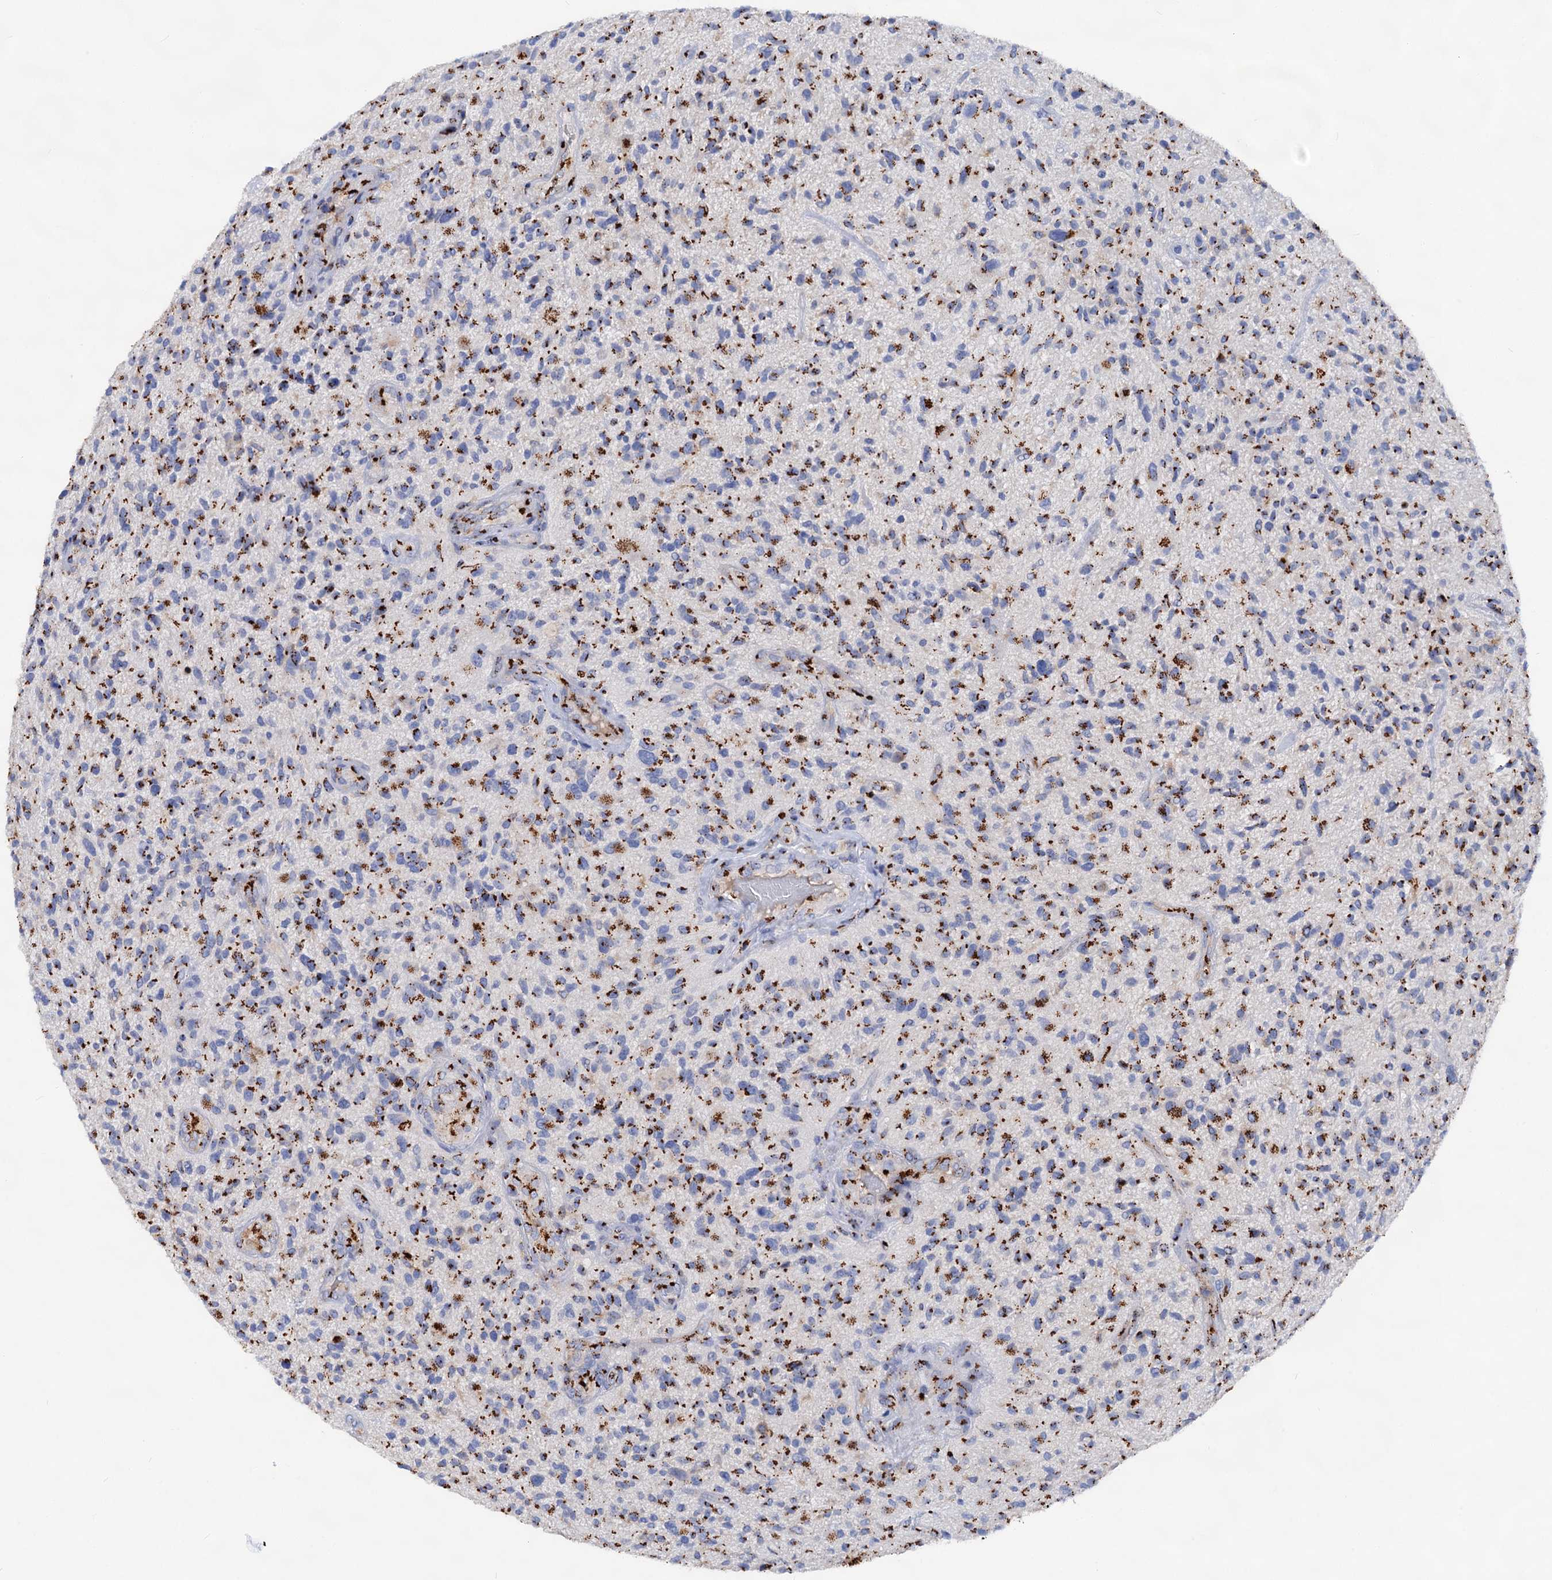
{"staining": {"intensity": "strong", "quantity": ">75%", "location": "cytoplasmic/membranous"}, "tissue": "glioma", "cell_type": "Tumor cells", "image_type": "cancer", "snomed": [{"axis": "morphology", "description": "Glioma, malignant, High grade"}, {"axis": "topography", "description": "Brain"}], "caption": "A high-resolution image shows immunohistochemistry staining of glioma, which demonstrates strong cytoplasmic/membranous expression in about >75% of tumor cells.", "gene": "TM9SF3", "patient": {"sex": "male", "age": 47}}